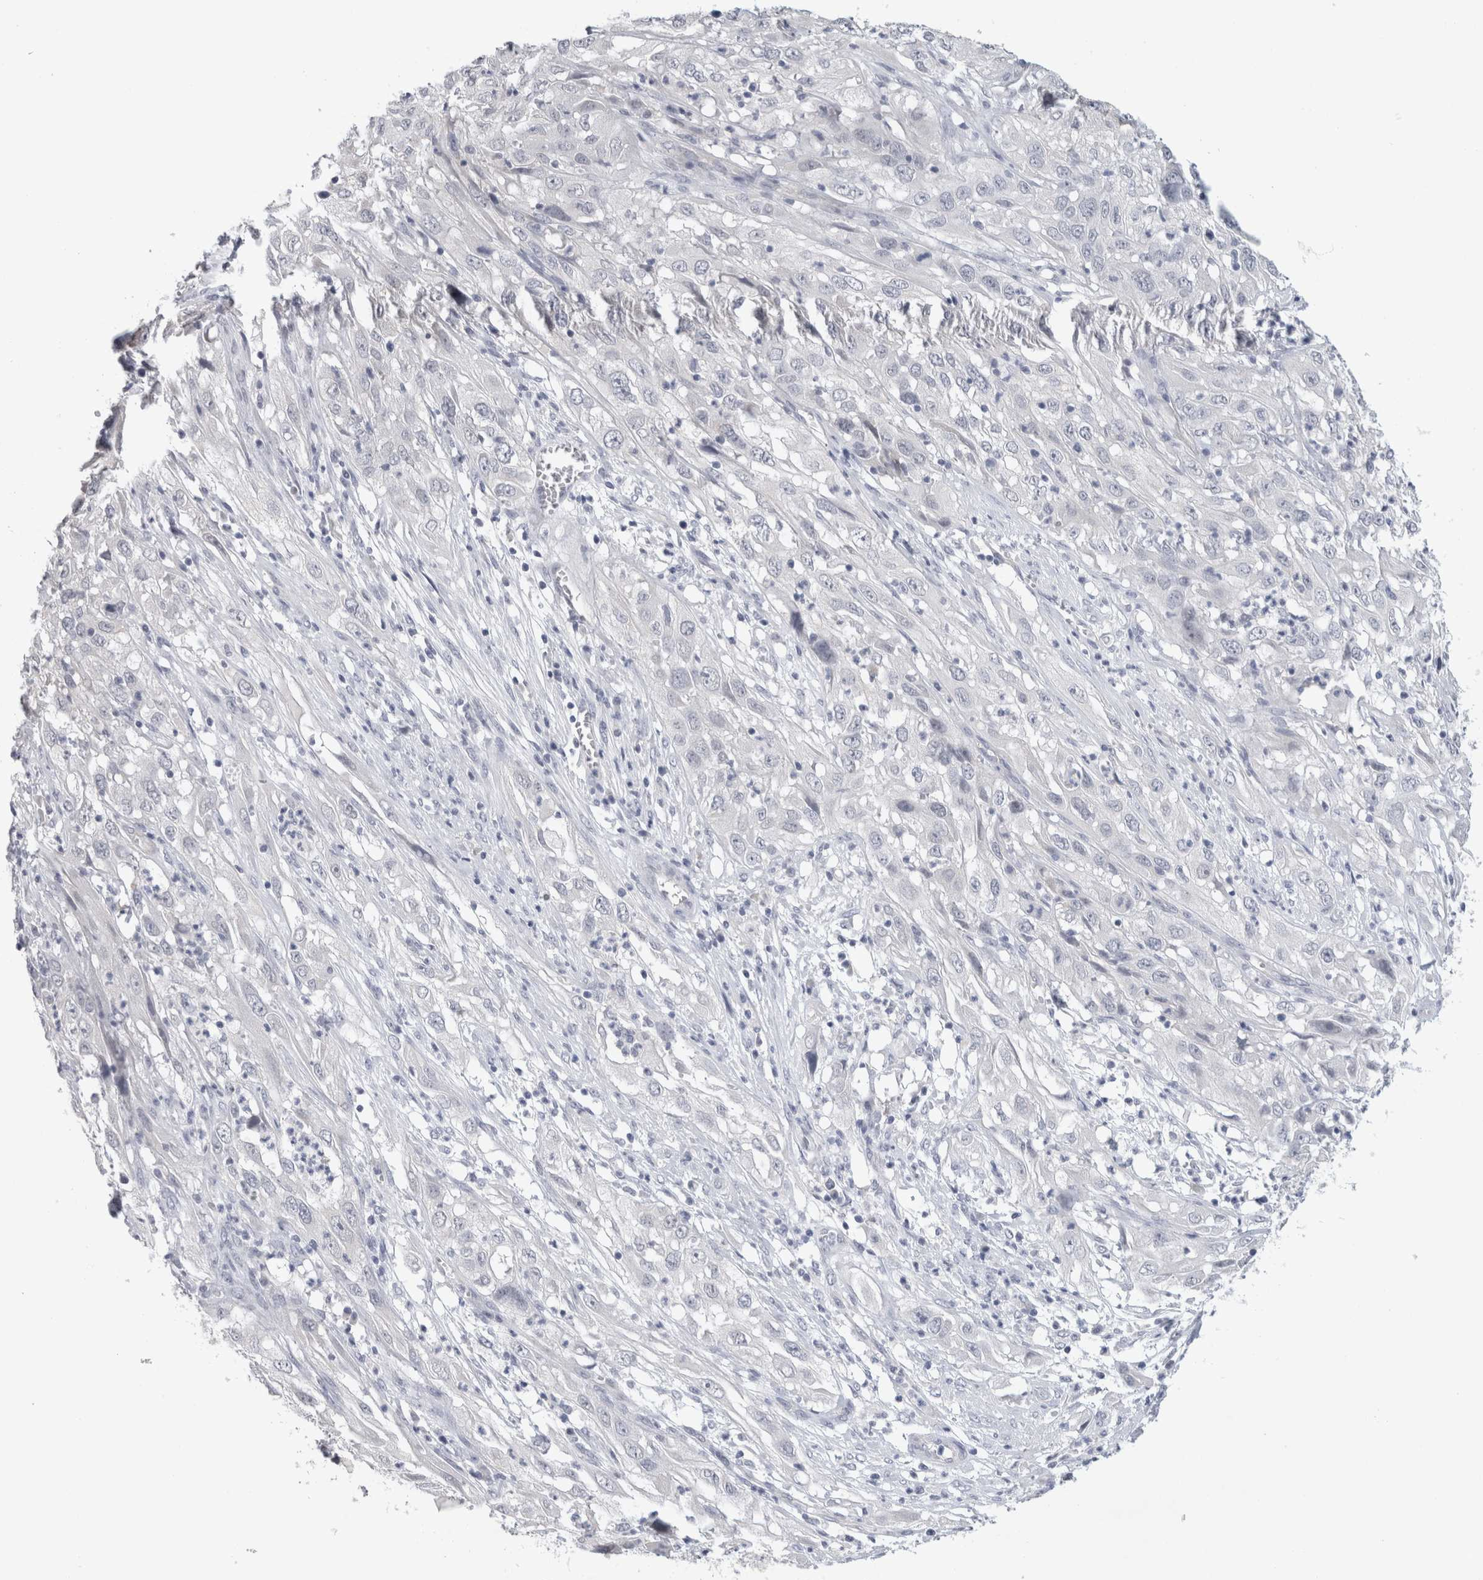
{"staining": {"intensity": "negative", "quantity": "none", "location": "none"}, "tissue": "cervical cancer", "cell_type": "Tumor cells", "image_type": "cancer", "snomed": [{"axis": "morphology", "description": "Squamous cell carcinoma, NOS"}, {"axis": "topography", "description": "Cervix"}], "caption": "This is an IHC photomicrograph of cervical cancer. There is no expression in tumor cells.", "gene": "TONSL", "patient": {"sex": "female", "age": 32}}